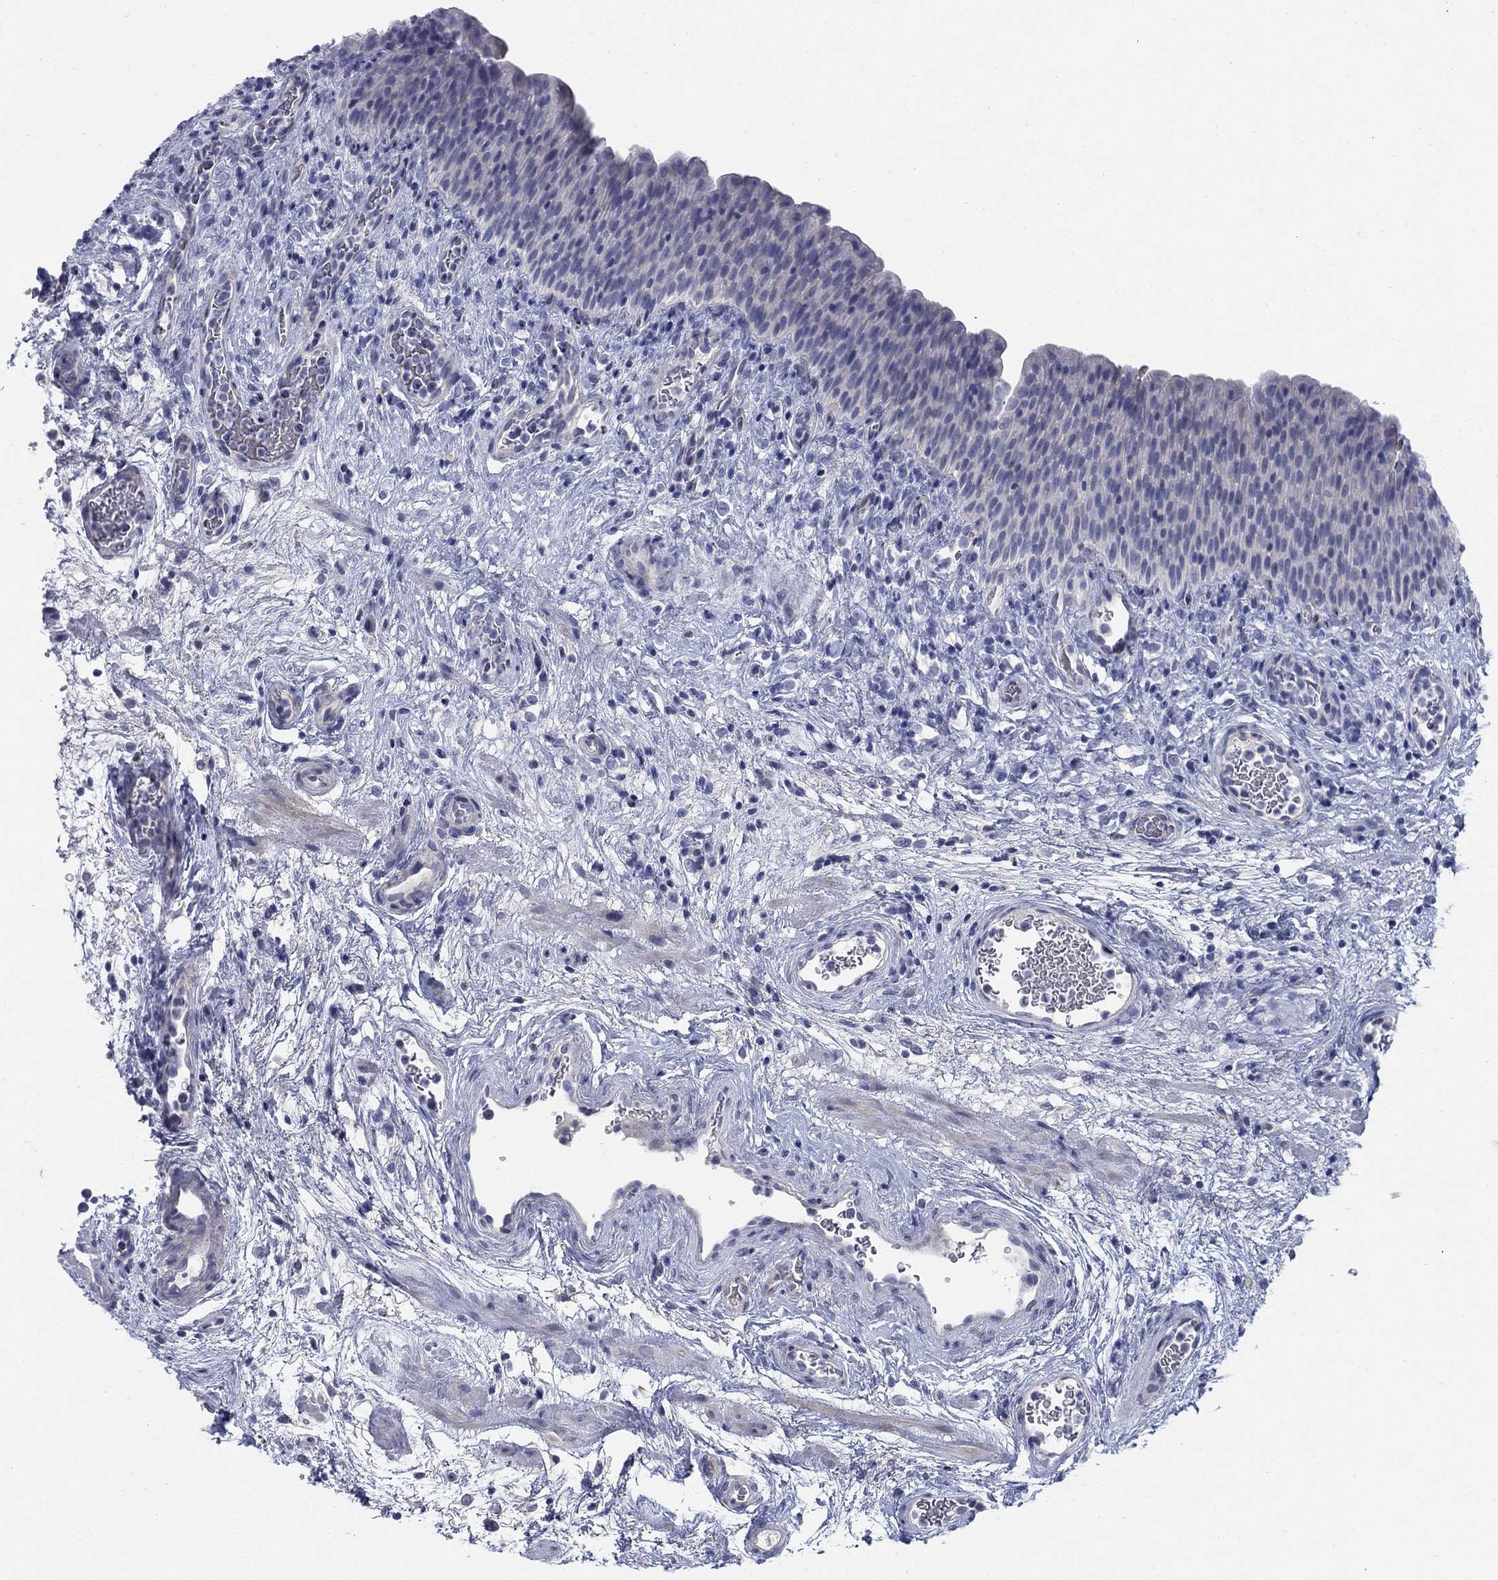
{"staining": {"intensity": "negative", "quantity": "none", "location": "none"}, "tissue": "urinary bladder", "cell_type": "Urothelial cells", "image_type": "normal", "snomed": [{"axis": "morphology", "description": "Normal tissue, NOS"}, {"axis": "topography", "description": "Urinary bladder"}], "caption": "Human urinary bladder stained for a protein using immunohistochemistry (IHC) reveals no positivity in urothelial cells.", "gene": "DNER", "patient": {"sex": "male", "age": 76}}